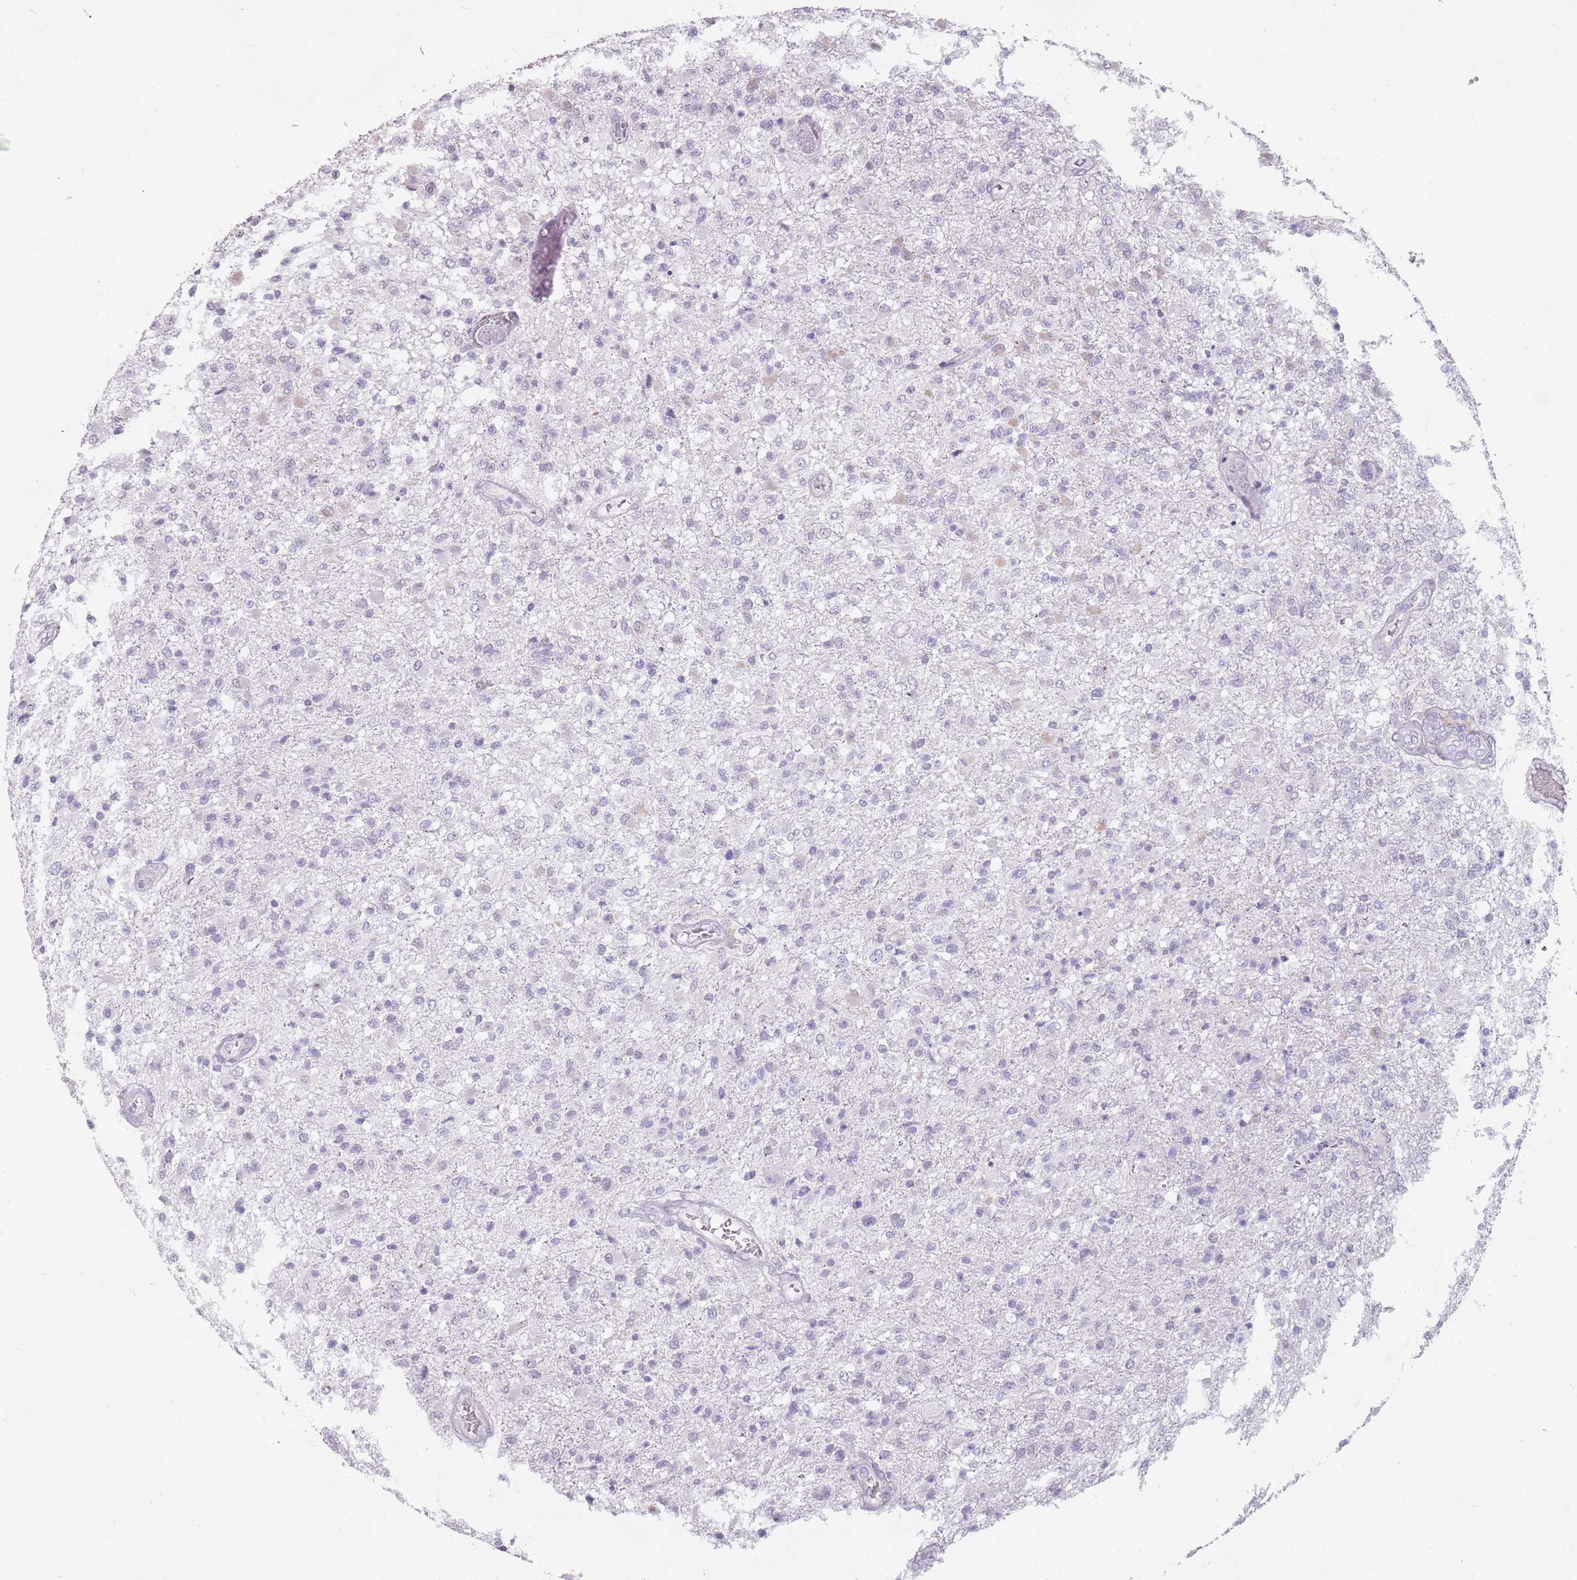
{"staining": {"intensity": "negative", "quantity": "none", "location": "none"}, "tissue": "glioma", "cell_type": "Tumor cells", "image_type": "cancer", "snomed": [{"axis": "morphology", "description": "Glioma, malignant, High grade"}, {"axis": "topography", "description": "Brain"}], "caption": "A histopathology image of glioma stained for a protein displays no brown staining in tumor cells.", "gene": "DDX4", "patient": {"sex": "female", "age": 74}}